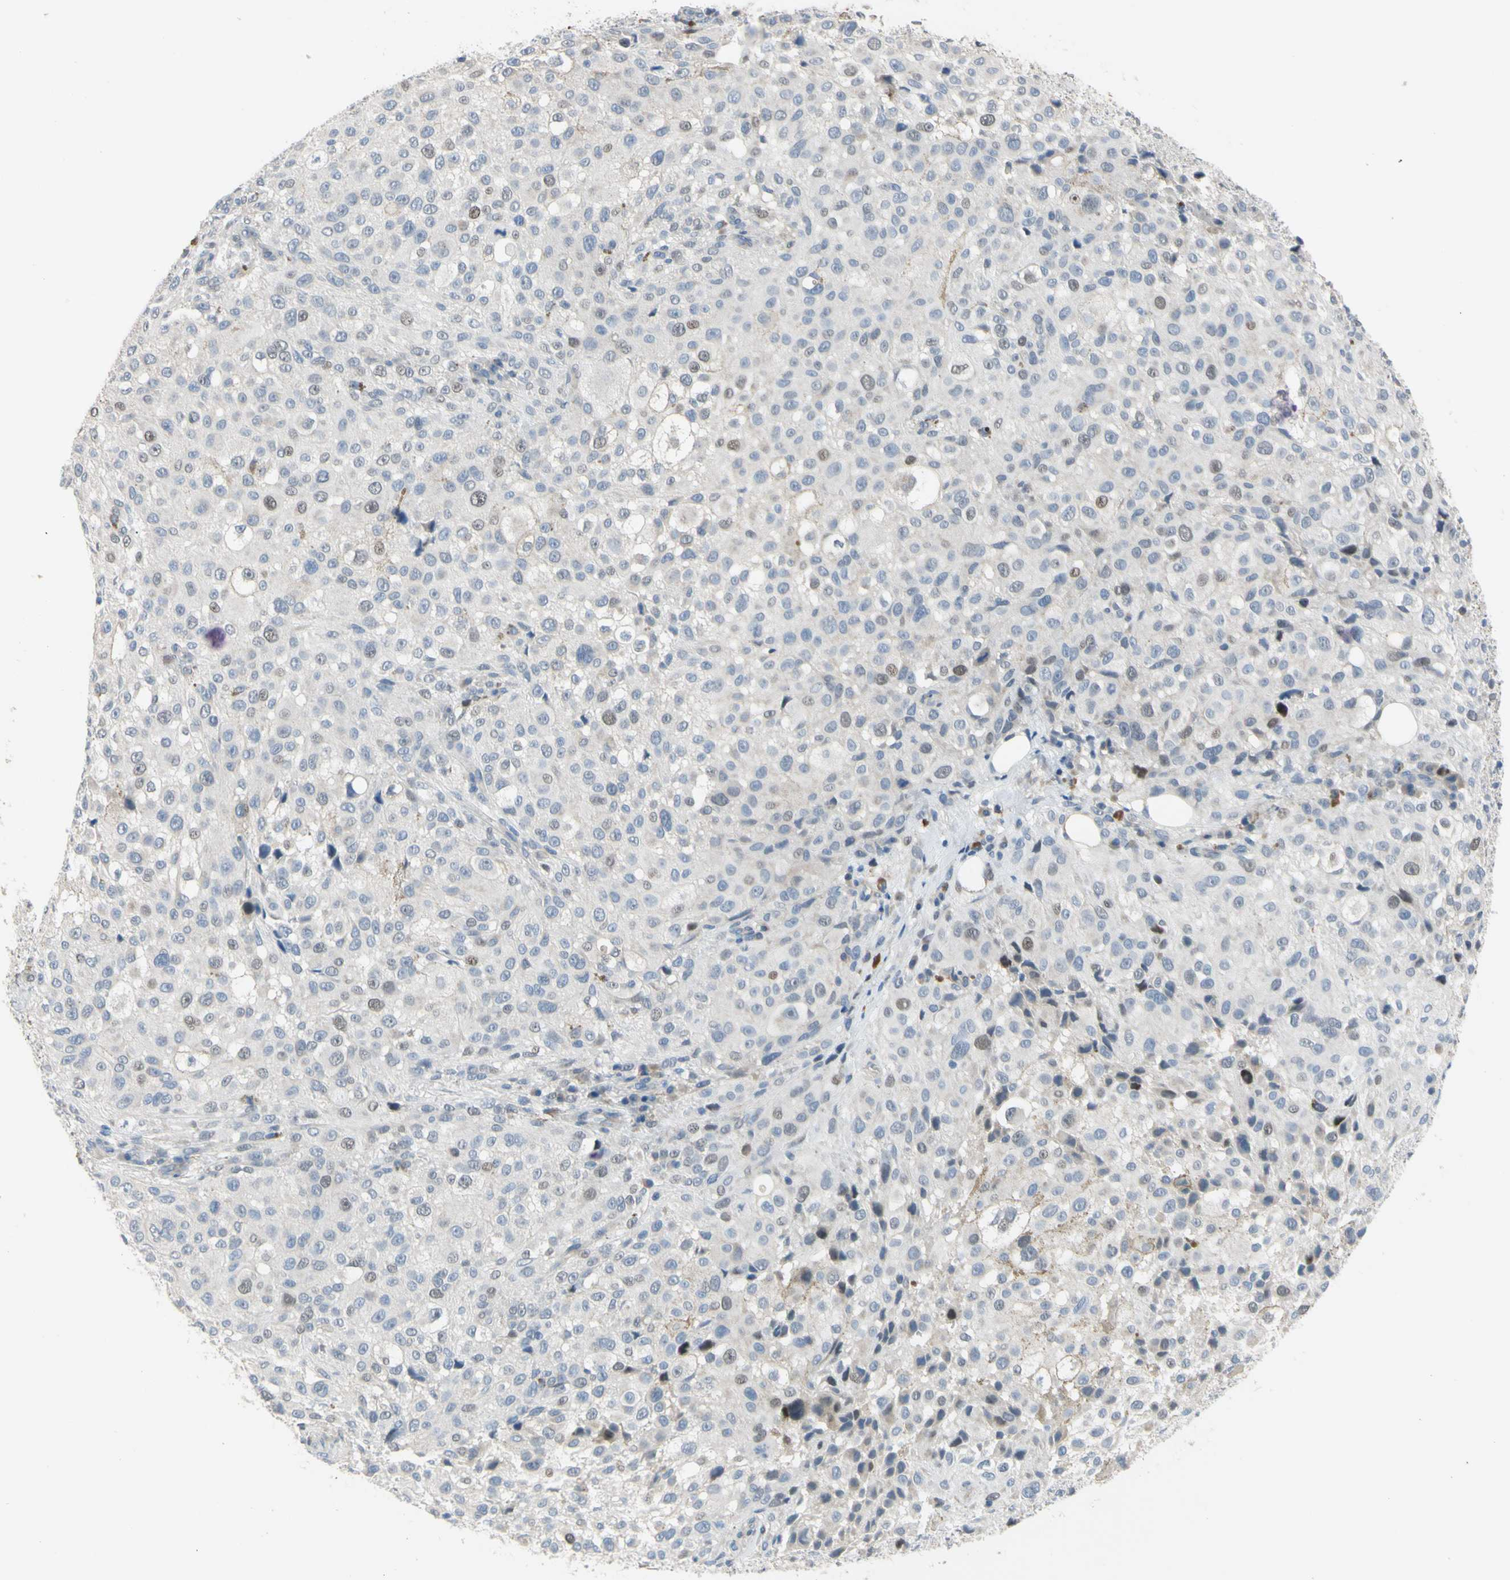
{"staining": {"intensity": "weak", "quantity": "<25%", "location": "nuclear"}, "tissue": "melanoma", "cell_type": "Tumor cells", "image_type": "cancer", "snomed": [{"axis": "morphology", "description": "Necrosis, NOS"}, {"axis": "morphology", "description": "Malignant melanoma, NOS"}, {"axis": "topography", "description": "Skin"}], "caption": "This is a histopathology image of immunohistochemistry staining of melanoma, which shows no expression in tumor cells. (DAB (3,3'-diaminobenzidine) immunohistochemistry, high magnification).", "gene": "LHX9", "patient": {"sex": "female", "age": 87}}